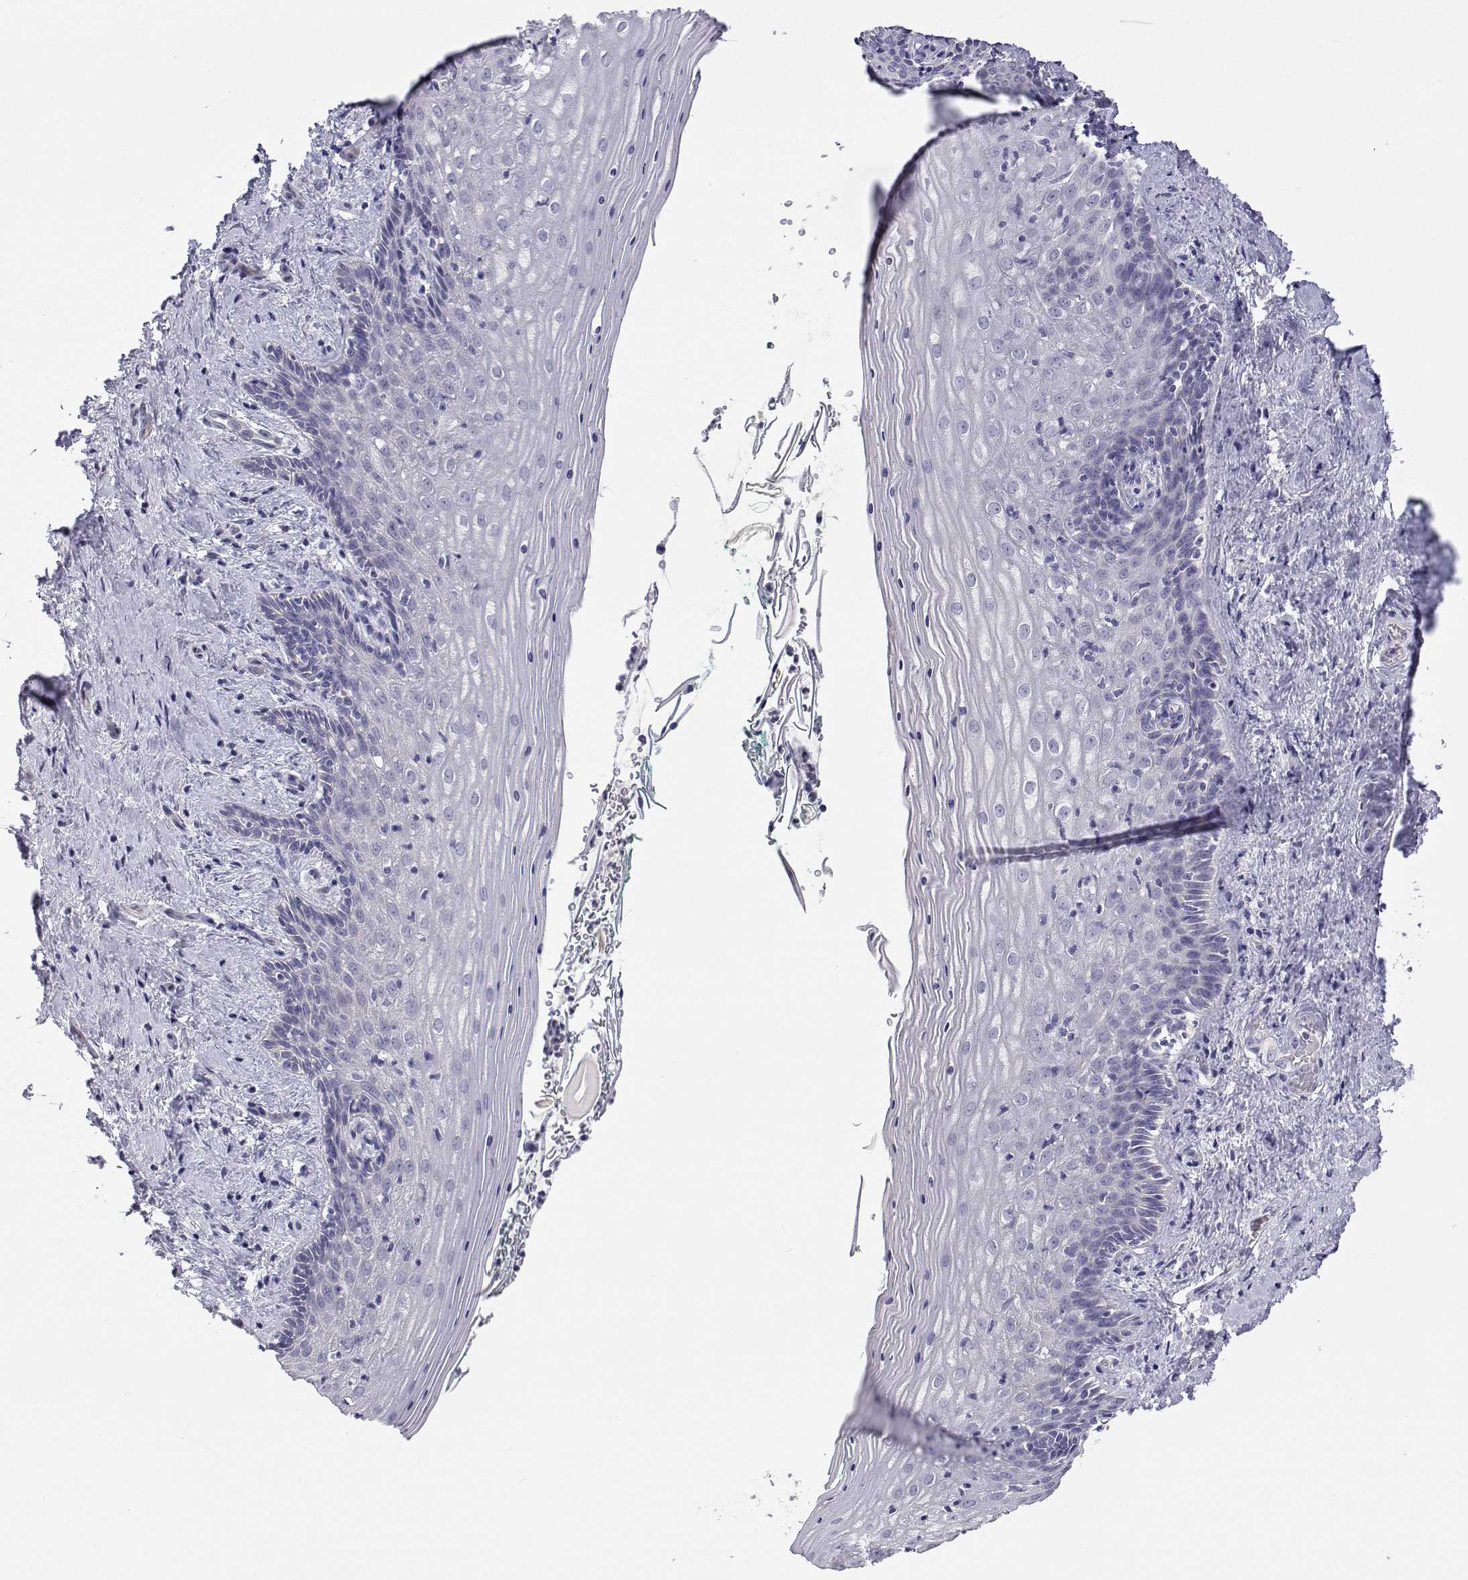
{"staining": {"intensity": "negative", "quantity": "none", "location": "none"}, "tissue": "vagina", "cell_type": "Squamous epithelial cells", "image_type": "normal", "snomed": [{"axis": "morphology", "description": "Normal tissue, NOS"}, {"axis": "topography", "description": "Vagina"}], "caption": "A photomicrograph of vagina stained for a protein displays no brown staining in squamous epithelial cells. The staining was performed using DAB to visualize the protein expression in brown, while the nuclei were stained in blue with hematoxylin (Magnification: 20x).", "gene": "ANKRD65", "patient": {"sex": "female", "age": 45}}